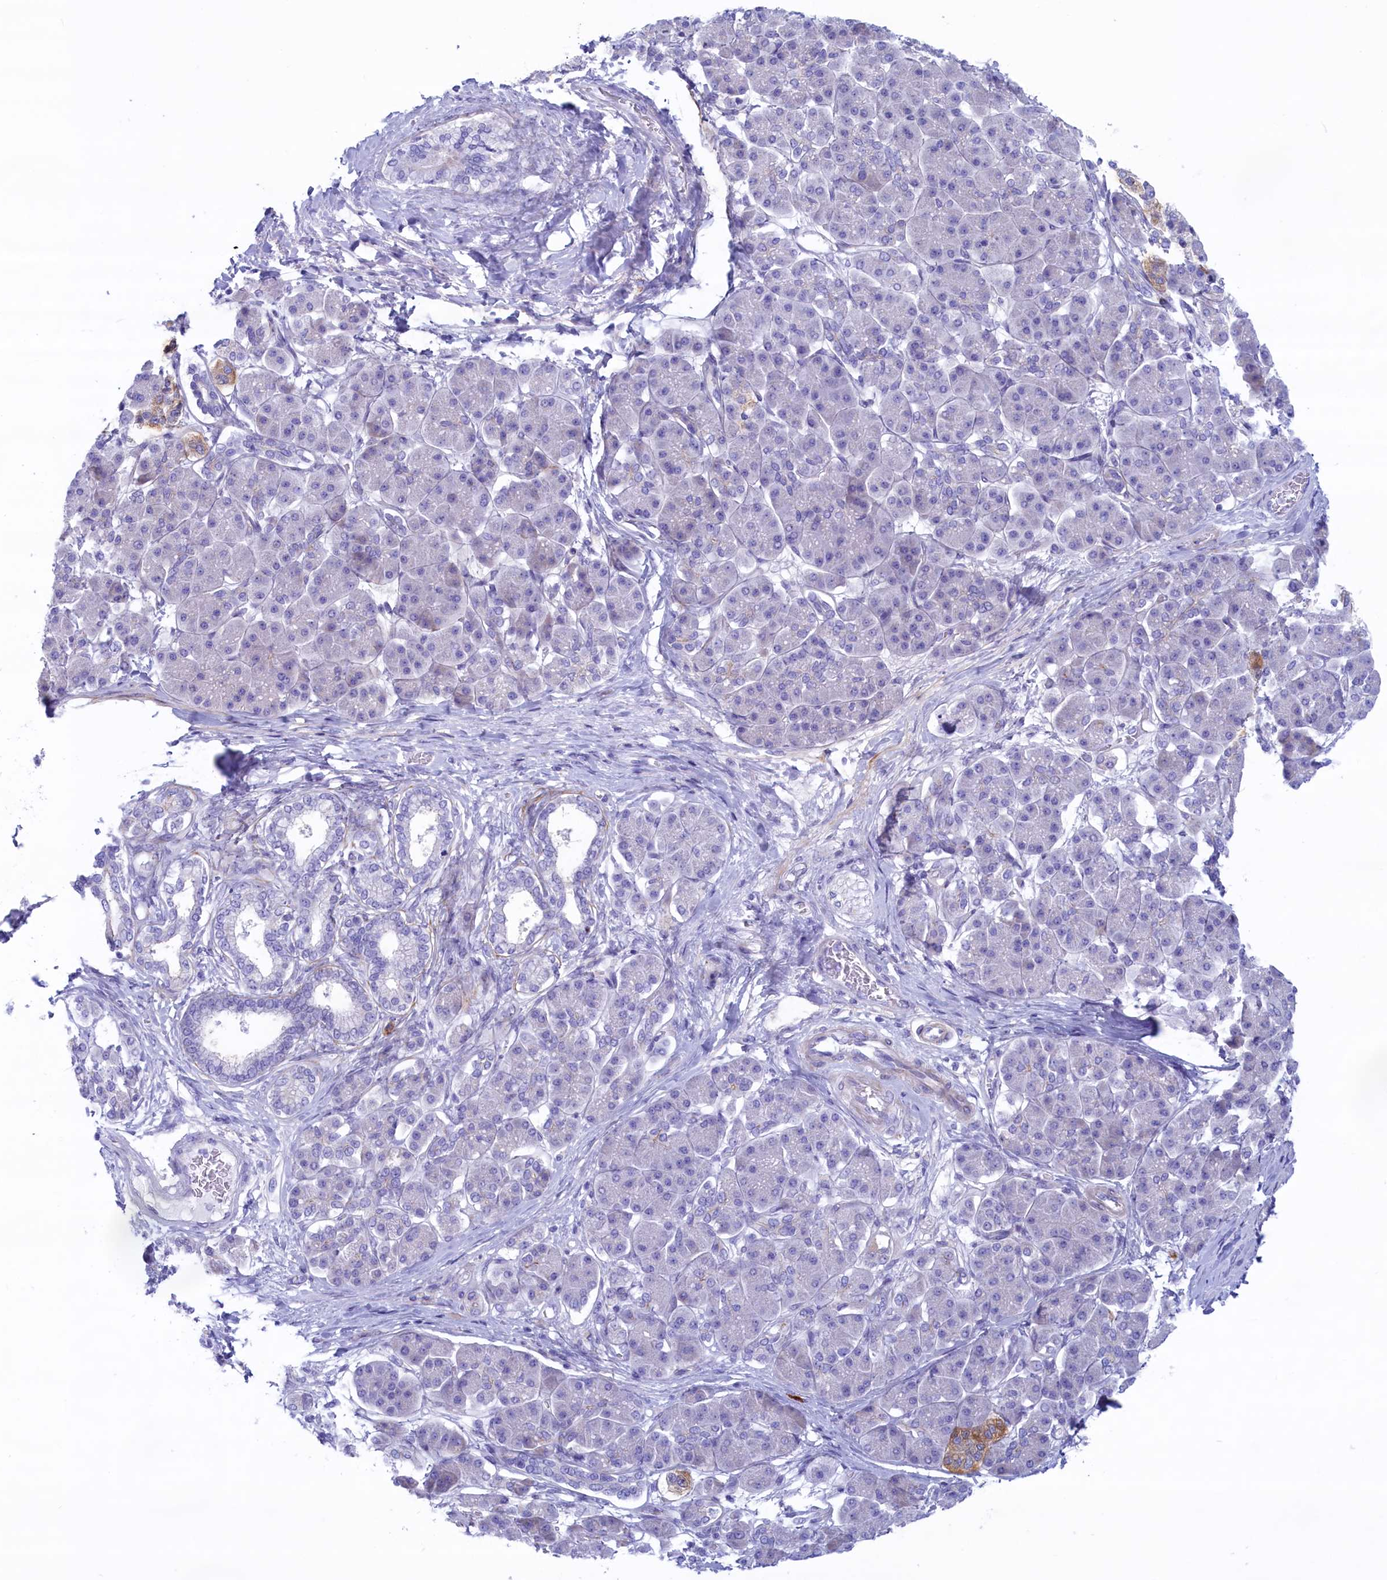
{"staining": {"intensity": "negative", "quantity": "none", "location": "none"}, "tissue": "pancreatic cancer", "cell_type": "Tumor cells", "image_type": "cancer", "snomed": [{"axis": "morphology", "description": "Adenocarcinoma, NOS"}, {"axis": "topography", "description": "Pancreas"}], "caption": "High magnification brightfield microscopy of pancreatic cancer stained with DAB (brown) and counterstained with hematoxylin (blue): tumor cells show no significant staining.", "gene": "MPV17L2", "patient": {"sex": "female", "age": 61}}